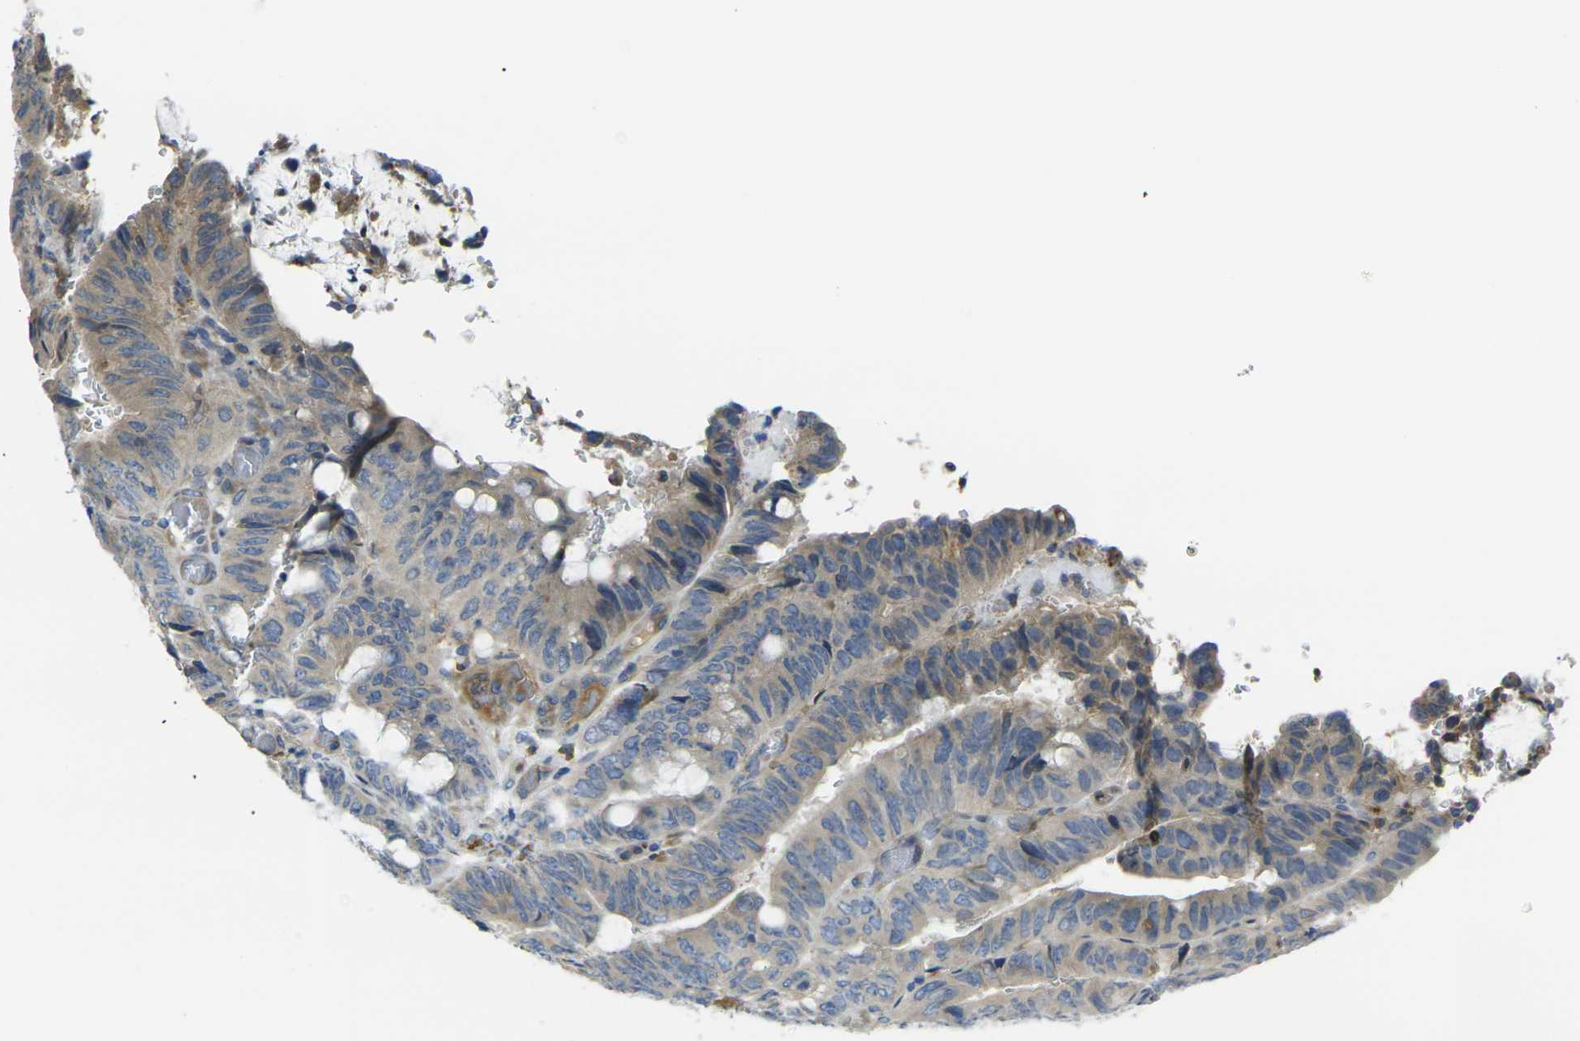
{"staining": {"intensity": "weak", "quantity": ">75%", "location": "cytoplasmic/membranous"}, "tissue": "colorectal cancer", "cell_type": "Tumor cells", "image_type": "cancer", "snomed": [{"axis": "morphology", "description": "Normal tissue, NOS"}, {"axis": "morphology", "description": "Adenocarcinoma, NOS"}, {"axis": "topography", "description": "Rectum"}, {"axis": "topography", "description": "Peripheral nerve tissue"}], "caption": "Protein analysis of colorectal adenocarcinoma tissue exhibits weak cytoplasmic/membranous positivity in approximately >75% of tumor cells. The staining is performed using DAB brown chromogen to label protein expression. The nuclei are counter-stained blue using hematoxylin.", "gene": "FZD1", "patient": {"sex": "male", "age": 92}}